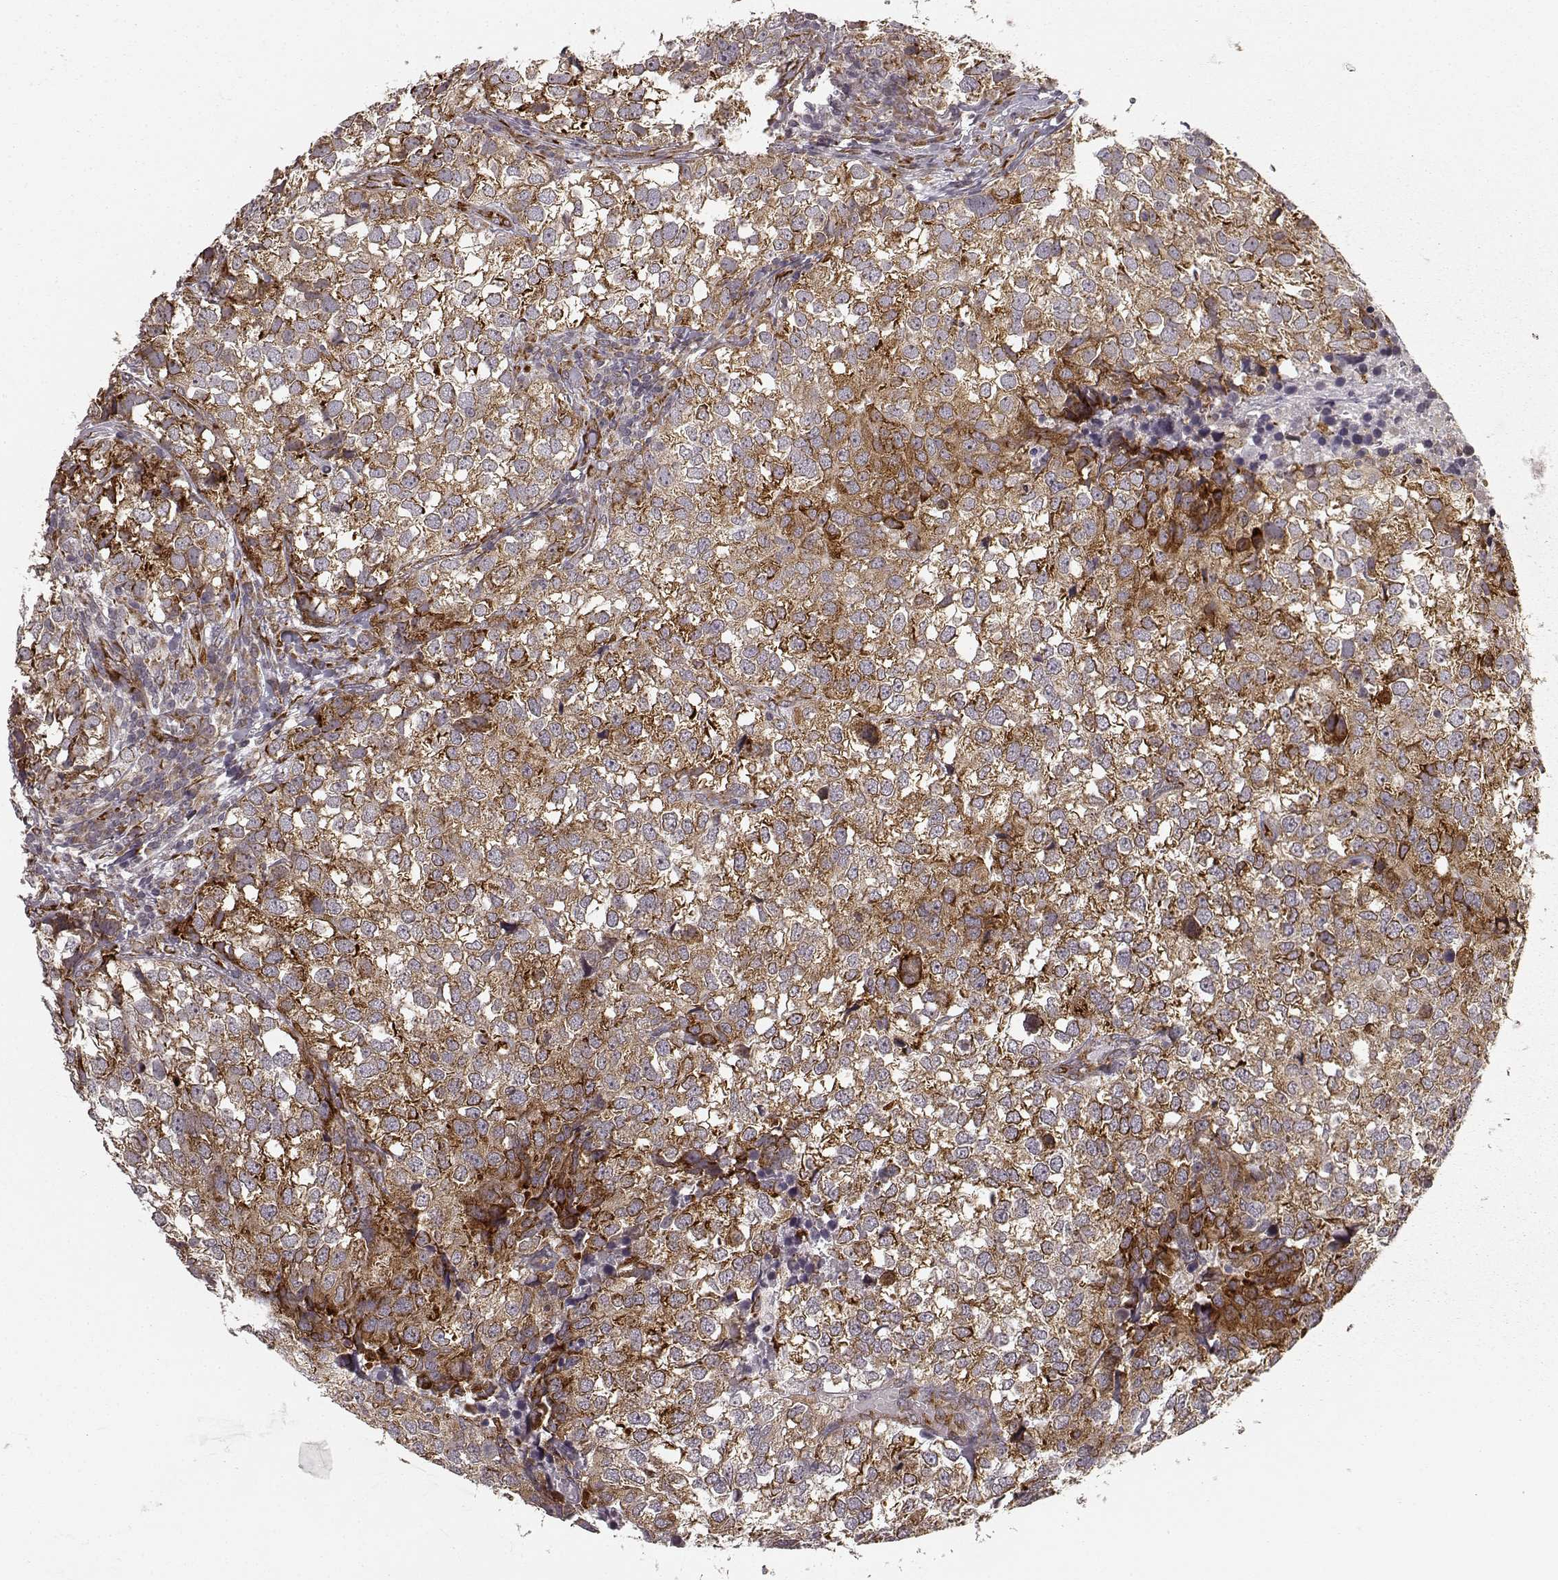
{"staining": {"intensity": "moderate", "quantity": ">75%", "location": "cytoplasmic/membranous"}, "tissue": "breast cancer", "cell_type": "Tumor cells", "image_type": "cancer", "snomed": [{"axis": "morphology", "description": "Duct carcinoma"}, {"axis": "topography", "description": "Breast"}], "caption": "This image exhibits IHC staining of human breast cancer (intraductal carcinoma), with medium moderate cytoplasmic/membranous positivity in approximately >75% of tumor cells.", "gene": "TMEM14A", "patient": {"sex": "female", "age": 30}}